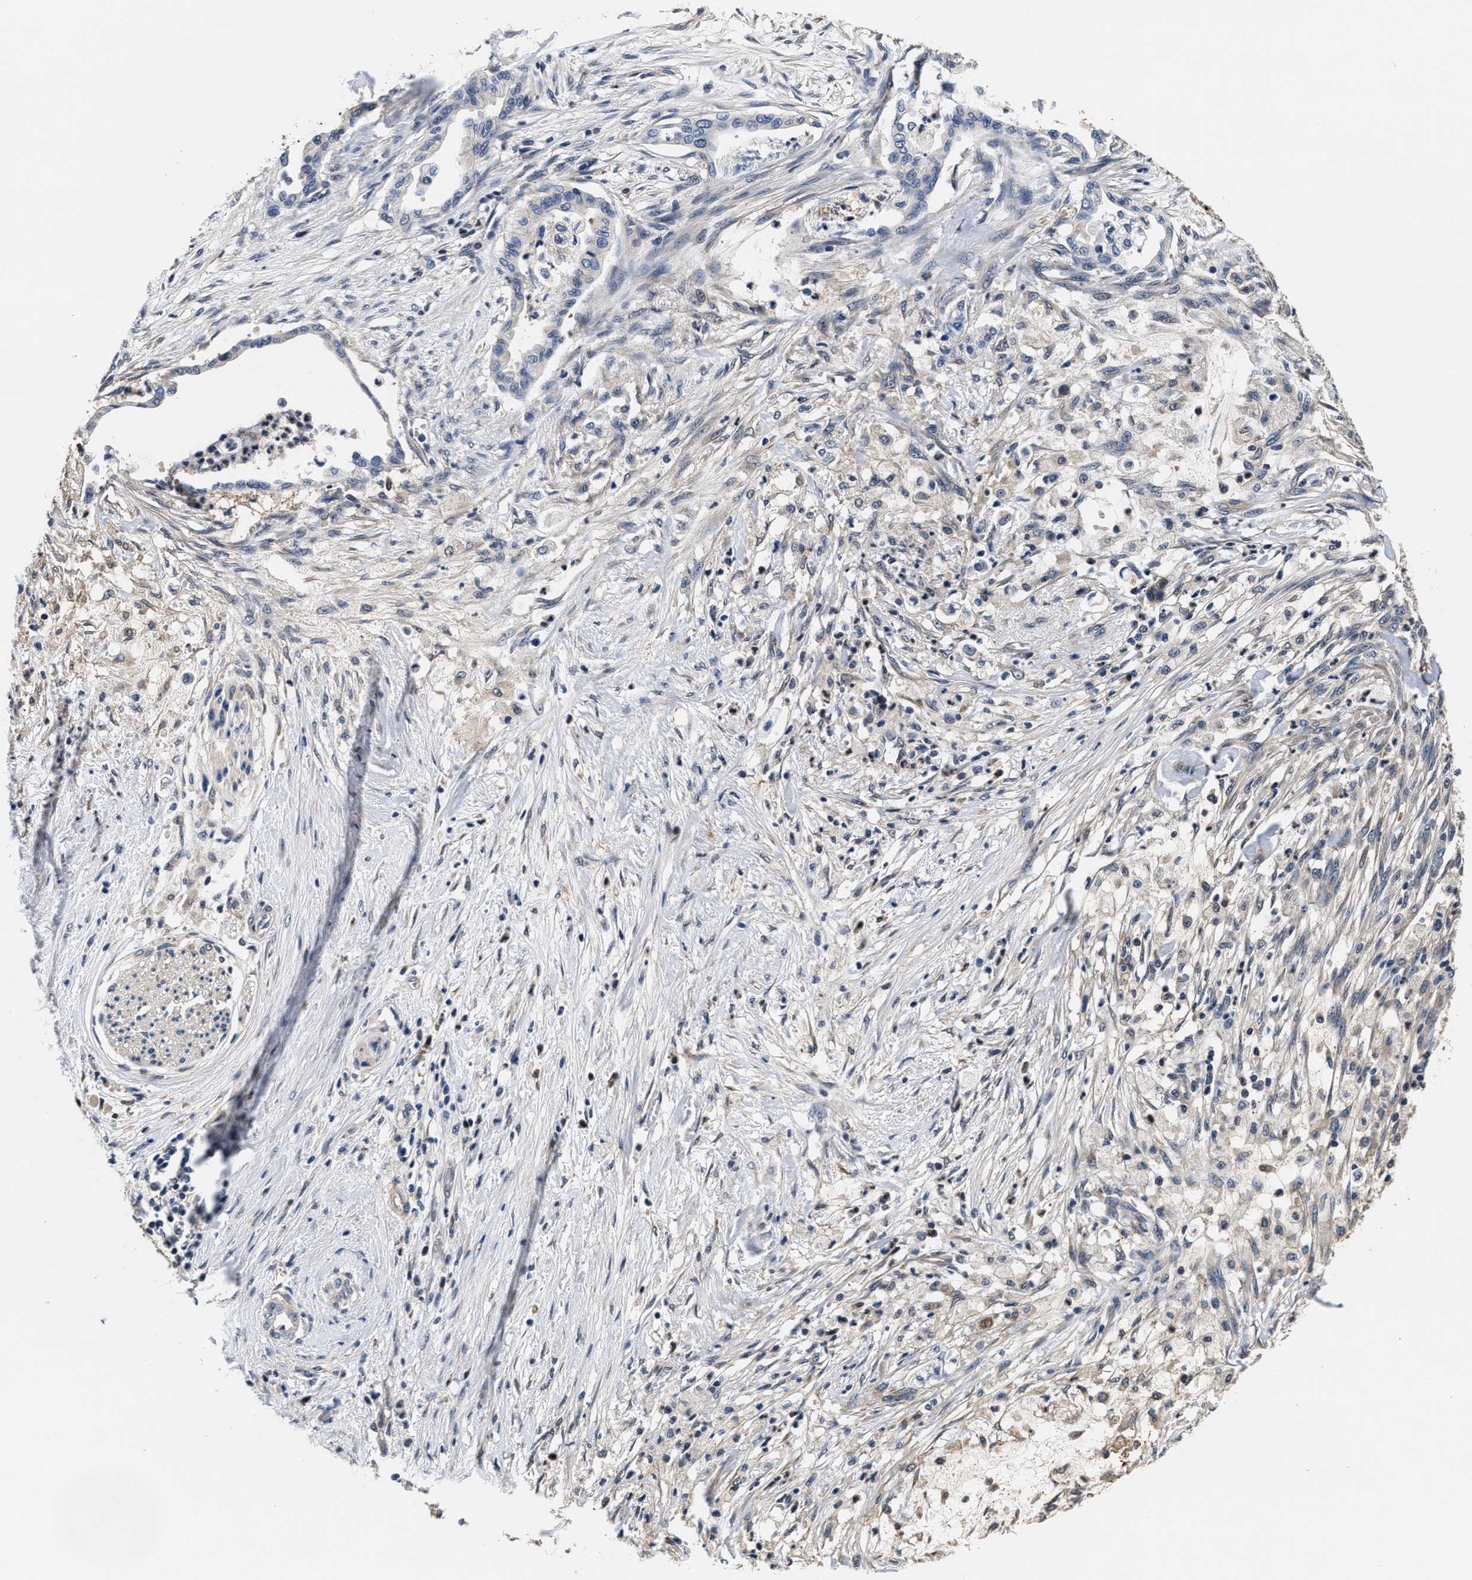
{"staining": {"intensity": "negative", "quantity": "none", "location": "none"}, "tissue": "pancreatic cancer", "cell_type": "Tumor cells", "image_type": "cancer", "snomed": [{"axis": "morphology", "description": "Normal tissue, NOS"}, {"axis": "morphology", "description": "Adenocarcinoma, NOS"}, {"axis": "topography", "description": "Pancreas"}, {"axis": "topography", "description": "Duodenum"}], "caption": "Photomicrograph shows no significant protein positivity in tumor cells of pancreatic cancer.", "gene": "PHPT1", "patient": {"sex": "female", "age": 60}}